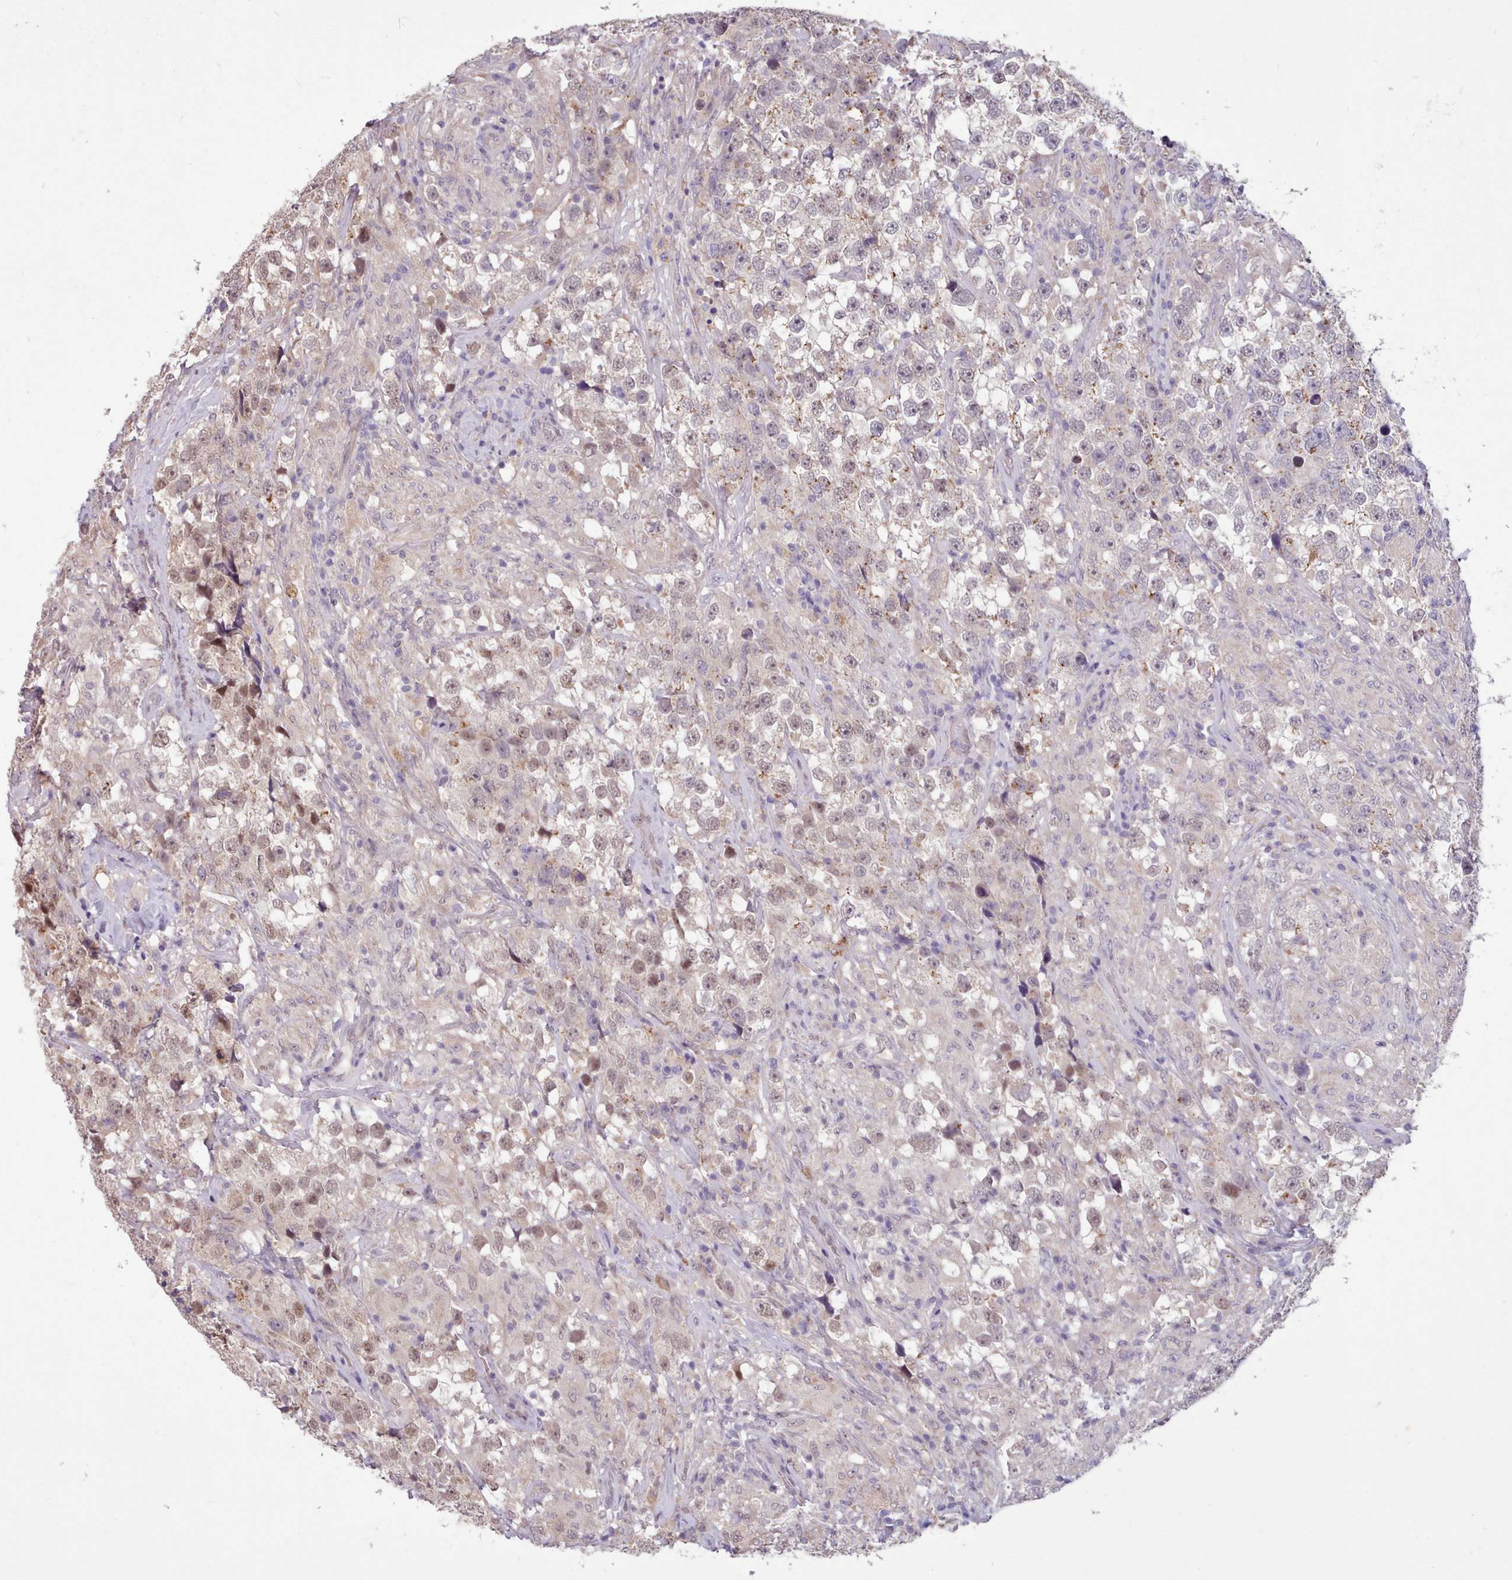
{"staining": {"intensity": "weak", "quantity": "25%-75%", "location": "nuclear"}, "tissue": "testis cancer", "cell_type": "Tumor cells", "image_type": "cancer", "snomed": [{"axis": "morphology", "description": "Seminoma, NOS"}, {"axis": "topography", "description": "Testis"}], "caption": "Testis seminoma tissue shows weak nuclear expression in about 25%-75% of tumor cells, visualized by immunohistochemistry.", "gene": "ZNF607", "patient": {"sex": "male", "age": 46}}